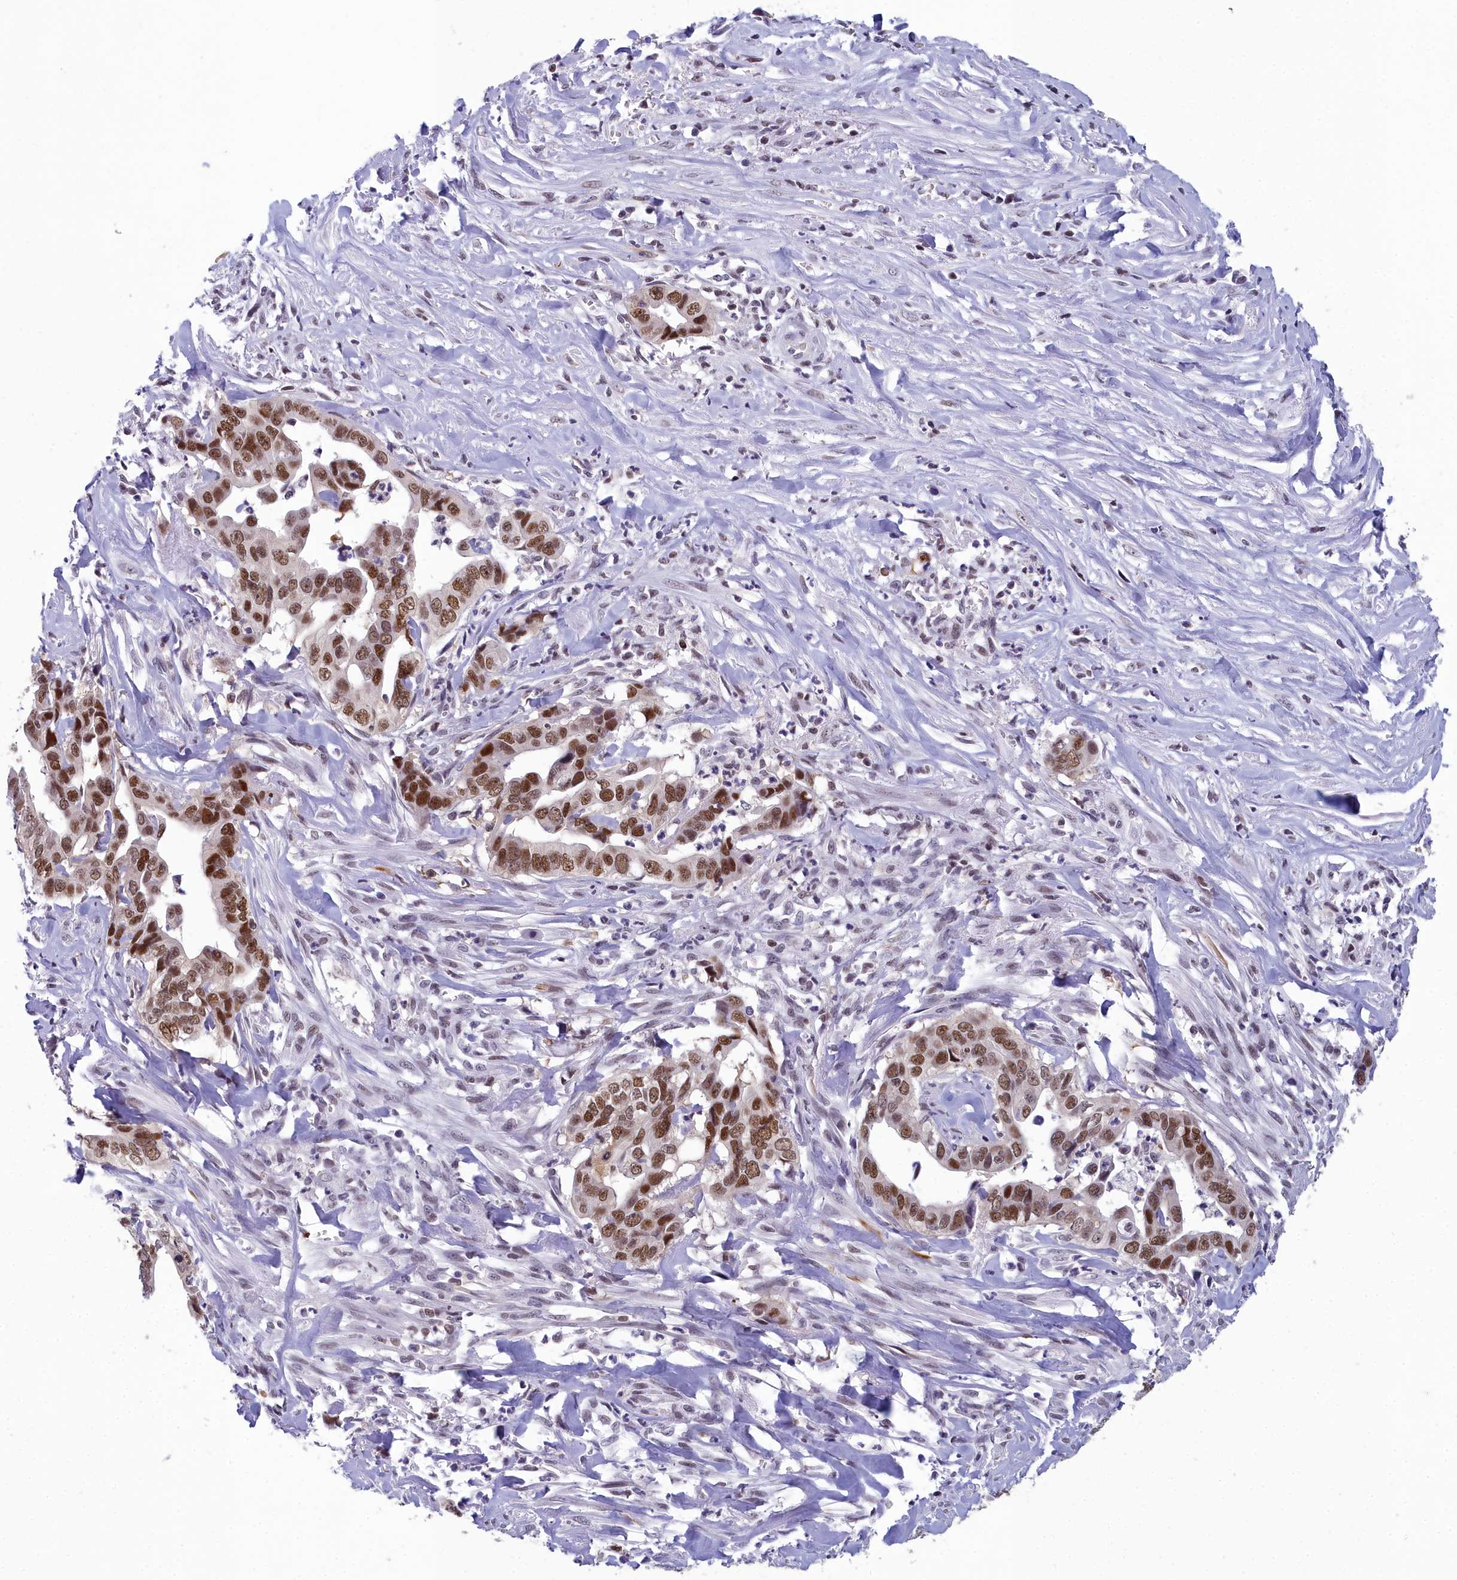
{"staining": {"intensity": "strong", "quantity": ">75%", "location": "nuclear"}, "tissue": "liver cancer", "cell_type": "Tumor cells", "image_type": "cancer", "snomed": [{"axis": "morphology", "description": "Cholangiocarcinoma"}, {"axis": "topography", "description": "Liver"}], "caption": "Strong nuclear protein expression is appreciated in about >75% of tumor cells in liver cholangiocarcinoma.", "gene": "CCDC97", "patient": {"sex": "female", "age": 79}}